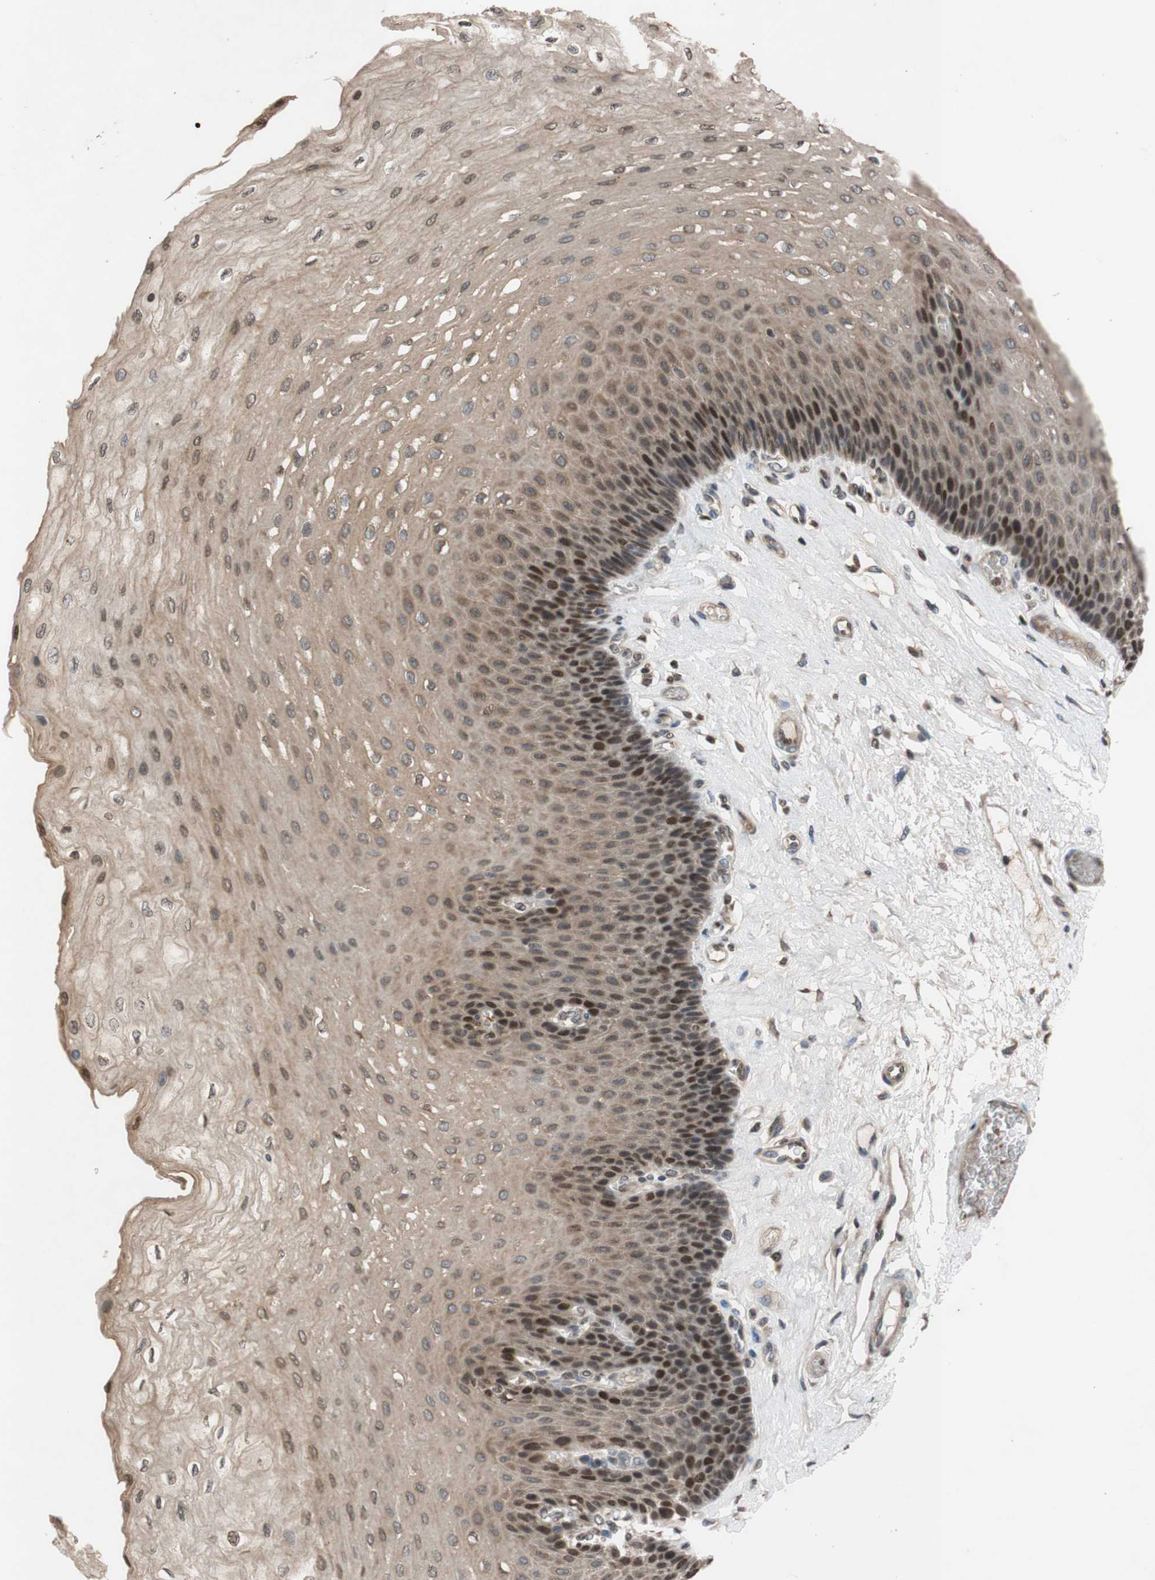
{"staining": {"intensity": "strong", "quantity": "25%-75%", "location": "cytoplasmic/membranous,nuclear"}, "tissue": "esophagus", "cell_type": "Squamous epithelial cells", "image_type": "normal", "snomed": [{"axis": "morphology", "description": "Normal tissue, NOS"}, {"axis": "topography", "description": "Esophagus"}], "caption": "An immunohistochemistry image of normal tissue is shown. Protein staining in brown shows strong cytoplasmic/membranous,nuclear positivity in esophagus within squamous epithelial cells. (Stains: DAB (3,3'-diaminobenzidine) in brown, nuclei in blue, Microscopy: brightfield microscopy at high magnification).", "gene": "MCM6", "patient": {"sex": "female", "age": 72}}